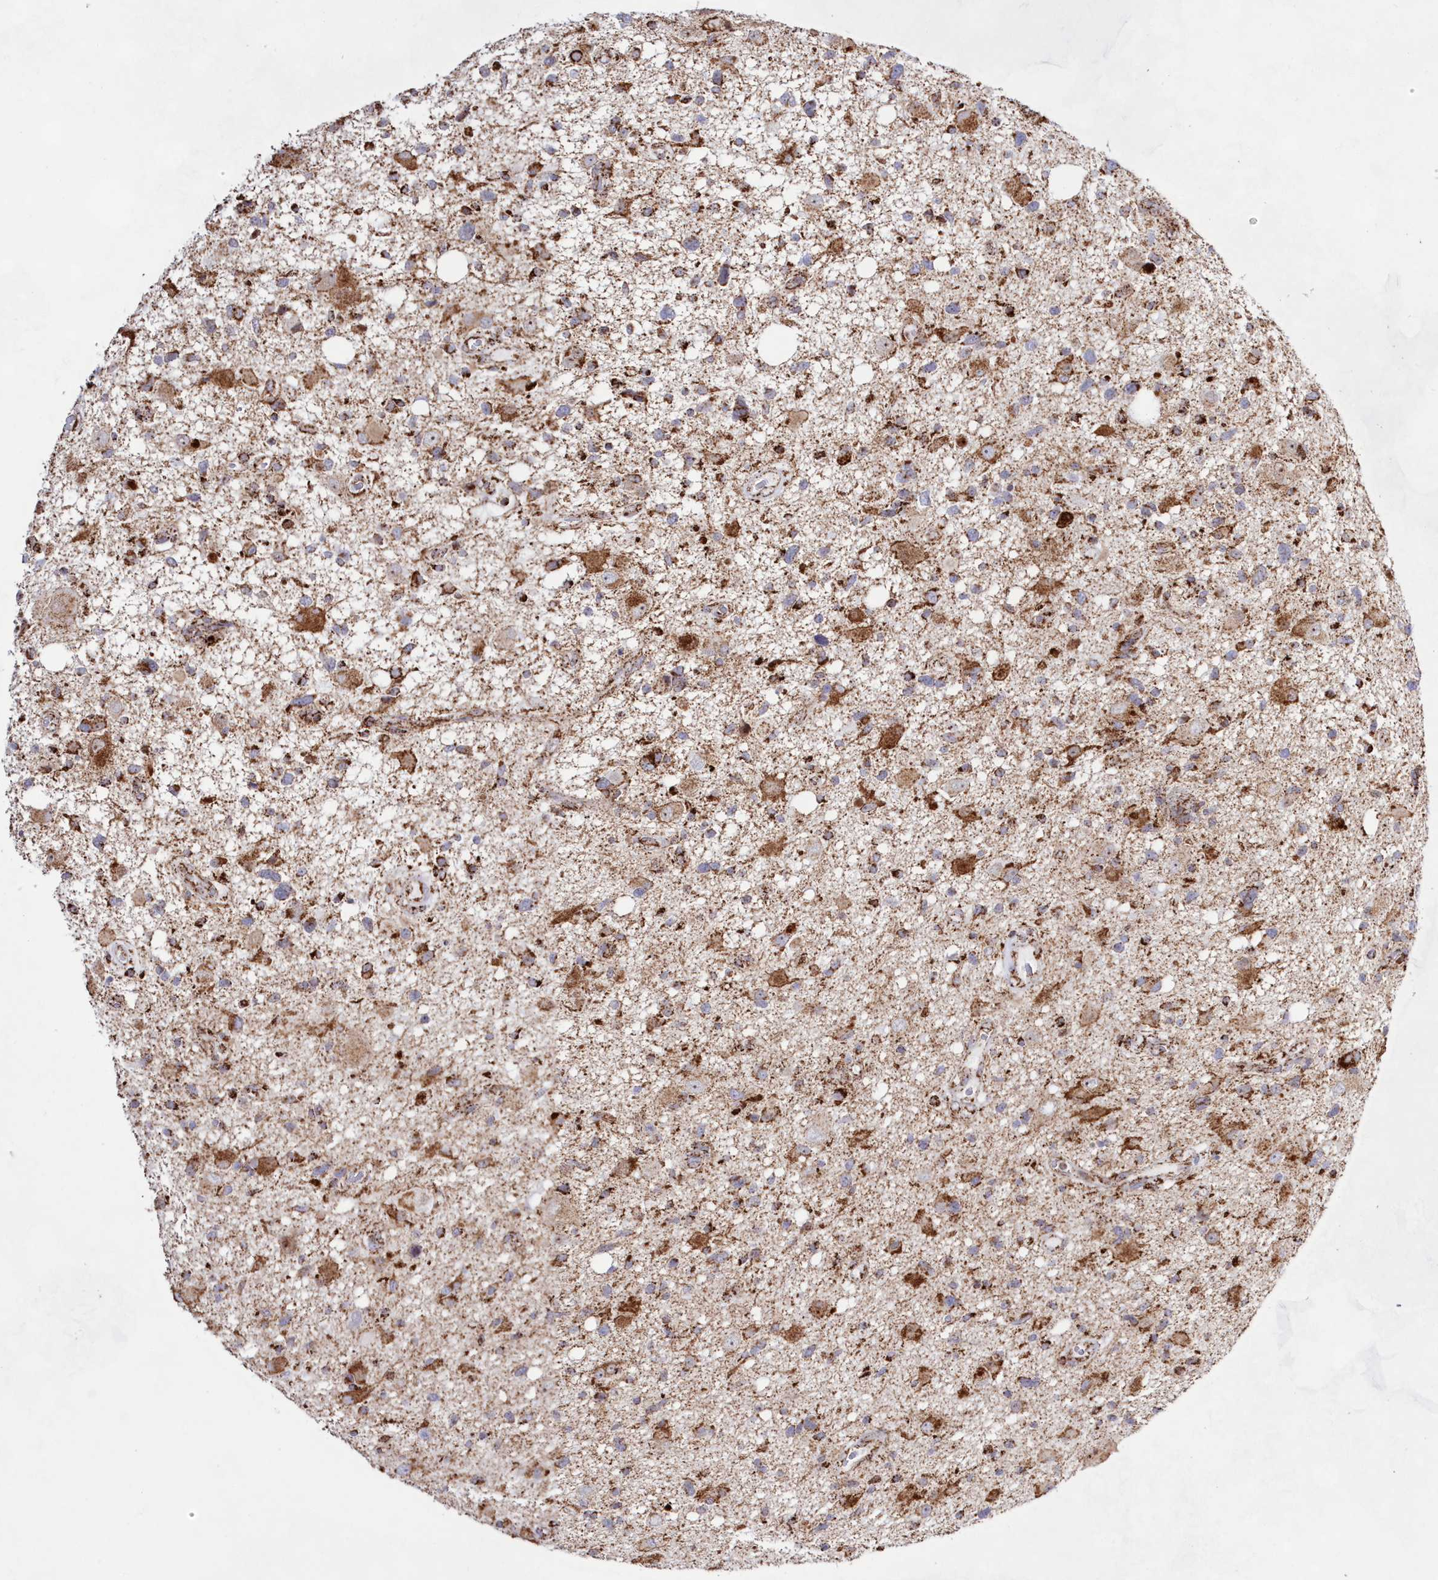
{"staining": {"intensity": "moderate", "quantity": "25%-75%", "location": "cytoplasmic/membranous"}, "tissue": "glioma", "cell_type": "Tumor cells", "image_type": "cancer", "snomed": [{"axis": "morphology", "description": "Glioma, malignant, High grade"}, {"axis": "topography", "description": "Brain"}], "caption": "Protein staining of glioma tissue reveals moderate cytoplasmic/membranous positivity in approximately 25%-75% of tumor cells.", "gene": "HADHB", "patient": {"sex": "male", "age": 33}}